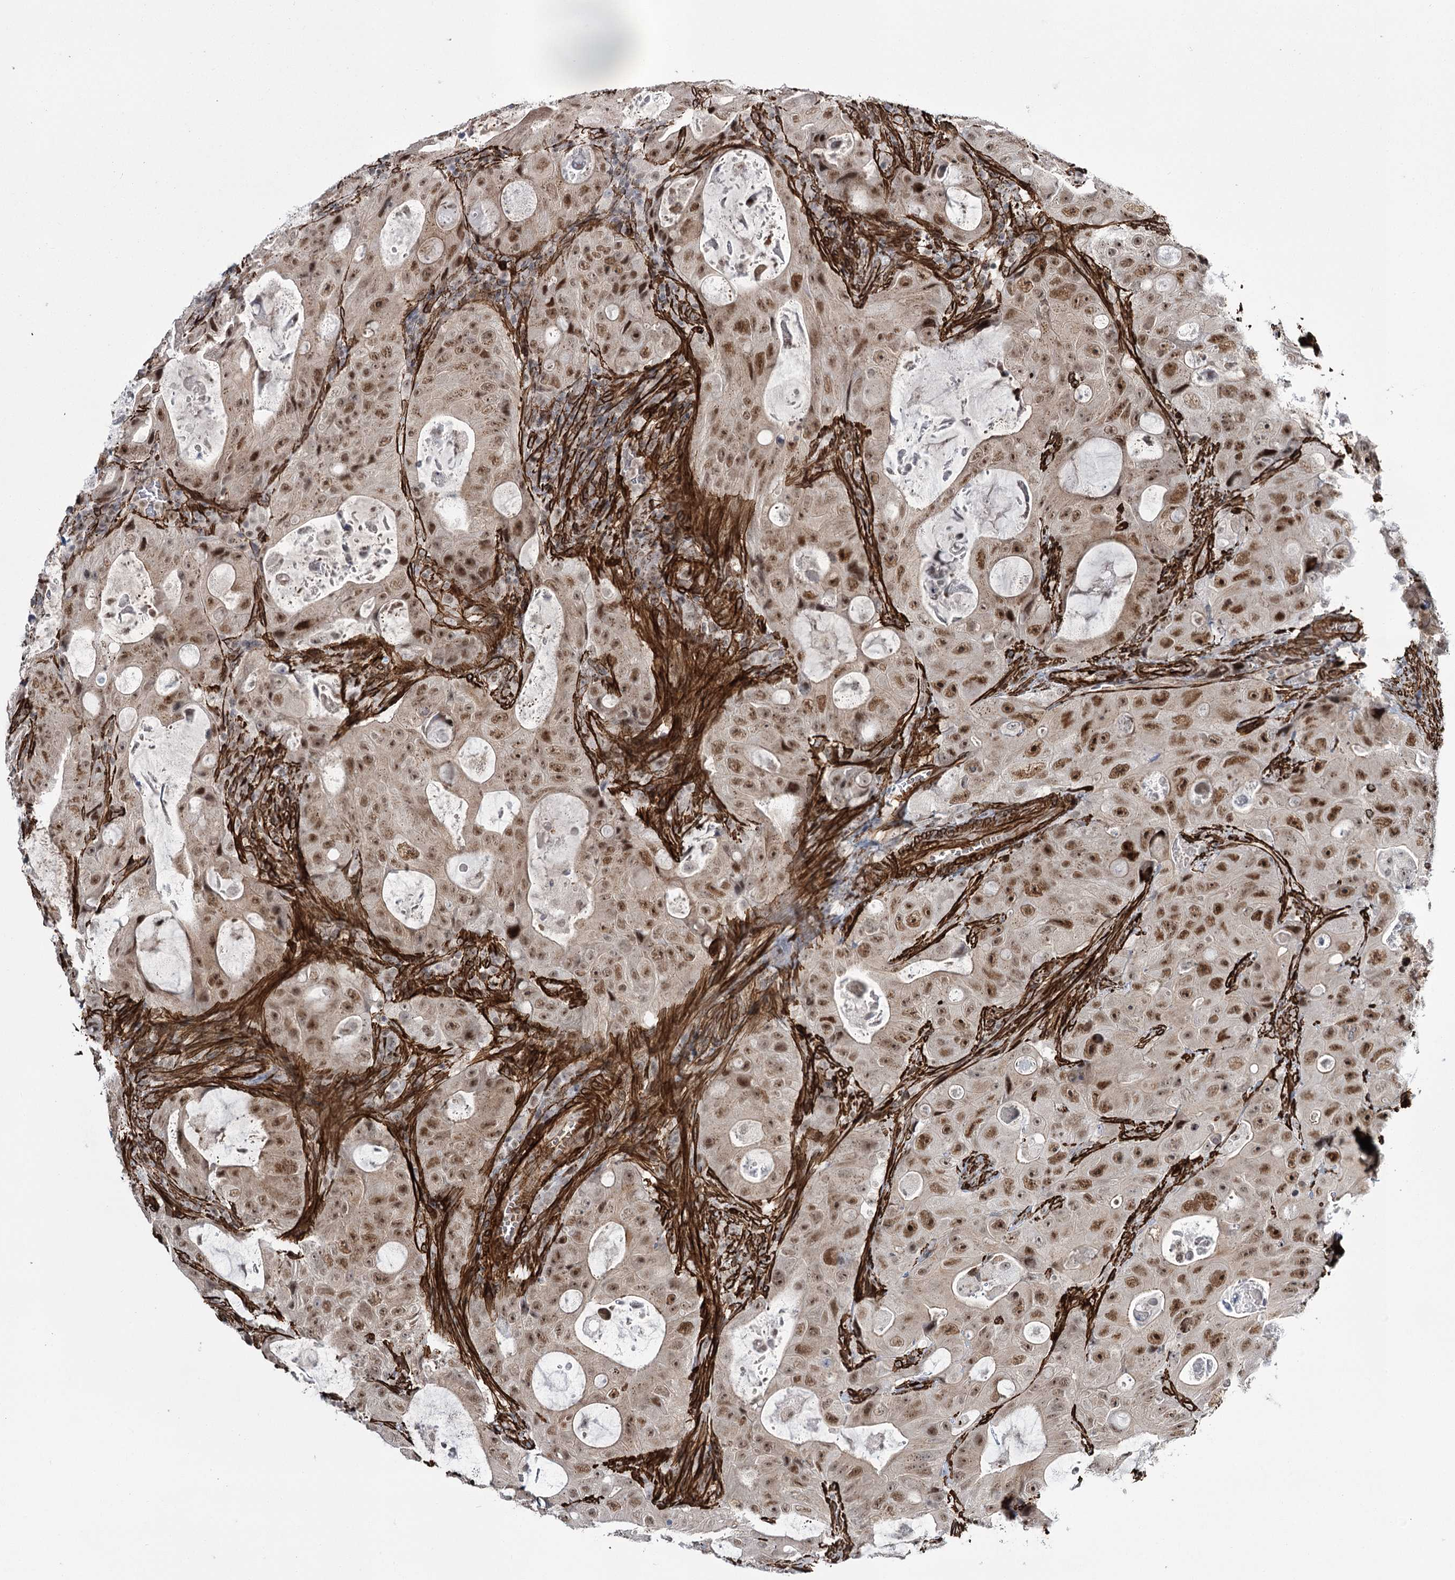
{"staining": {"intensity": "moderate", "quantity": ">75%", "location": "nuclear"}, "tissue": "colorectal cancer", "cell_type": "Tumor cells", "image_type": "cancer", "snomed": [{"axis": "morphology", "description": "Adenocarcinoma, NOS"}, {"axis": "topography", "description": "Colon"}], "caption": "Colorectal adenocarcinoma stained for a protein demonstrates moderate nuclear positivity in tumor cells.", "gene": "CWF19L1", "patient": {"sex": "female", "age": 46}}